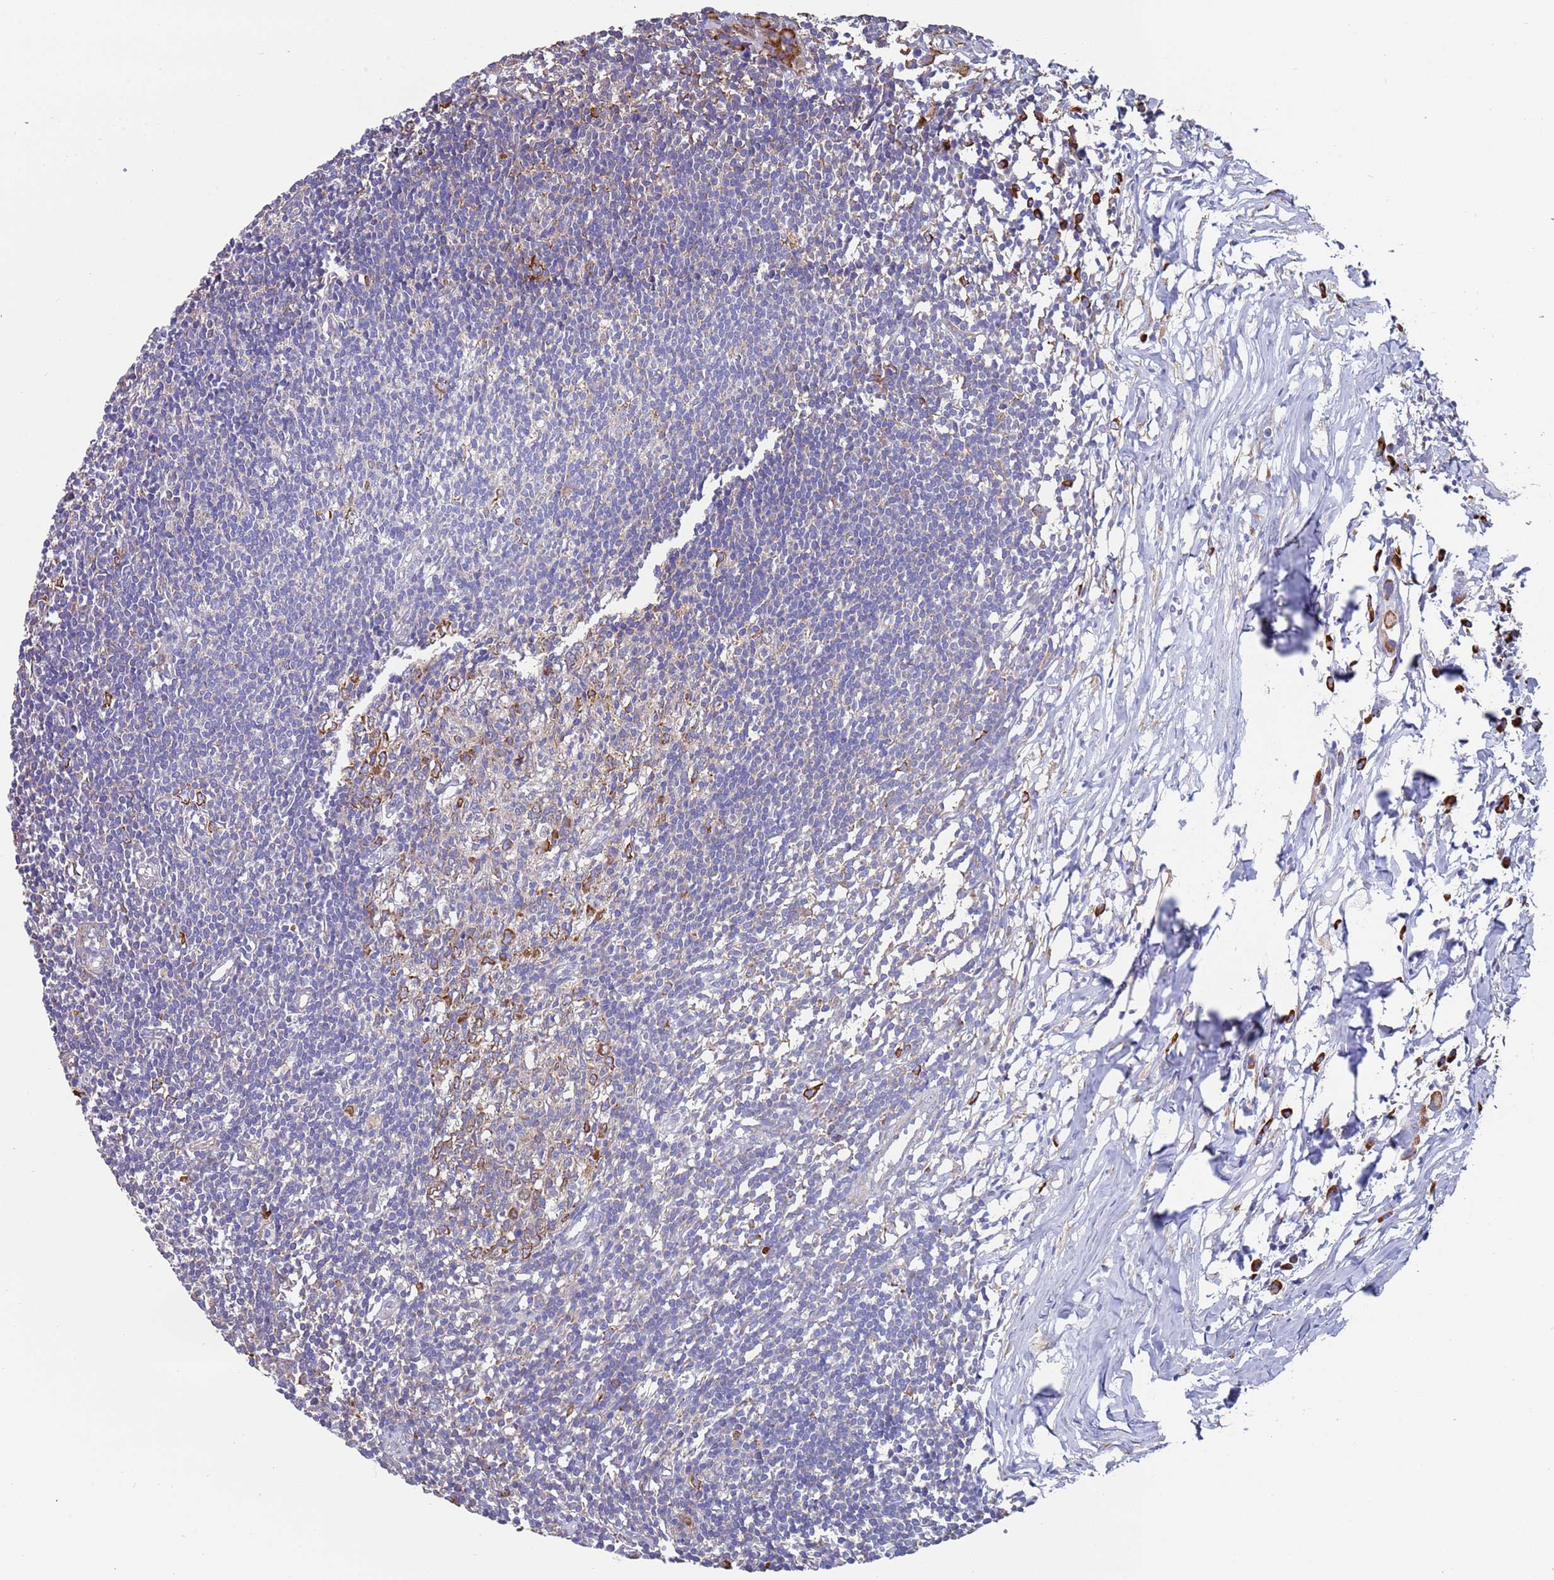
{"staining": {"intensity": "moderate", "quantity": "<25%", "location": "cytoplasmic/membranous"}, "tissue": "lymph node", "cell_type": "Germinal center cells", "image_type": "normal", "snomed": [{"axis": "morphology", "description": "Normal tissue, NOS"}, {"axis": "morphology", "description": "Malignant melanoma, Metastatic site"}, {"axis": "topography", "description": "Lymph node"}], "caption": "High-power microscopy captured an immunohistochemistry (IHC) image of normal lymph node, revealing moderate cytoplasmic/membranous staining in about <25% of germinal center cells. Nuclei are stained in blue.", "gene": "ENSG00000286098", "patient": {"sex": "male", "age": 41}}